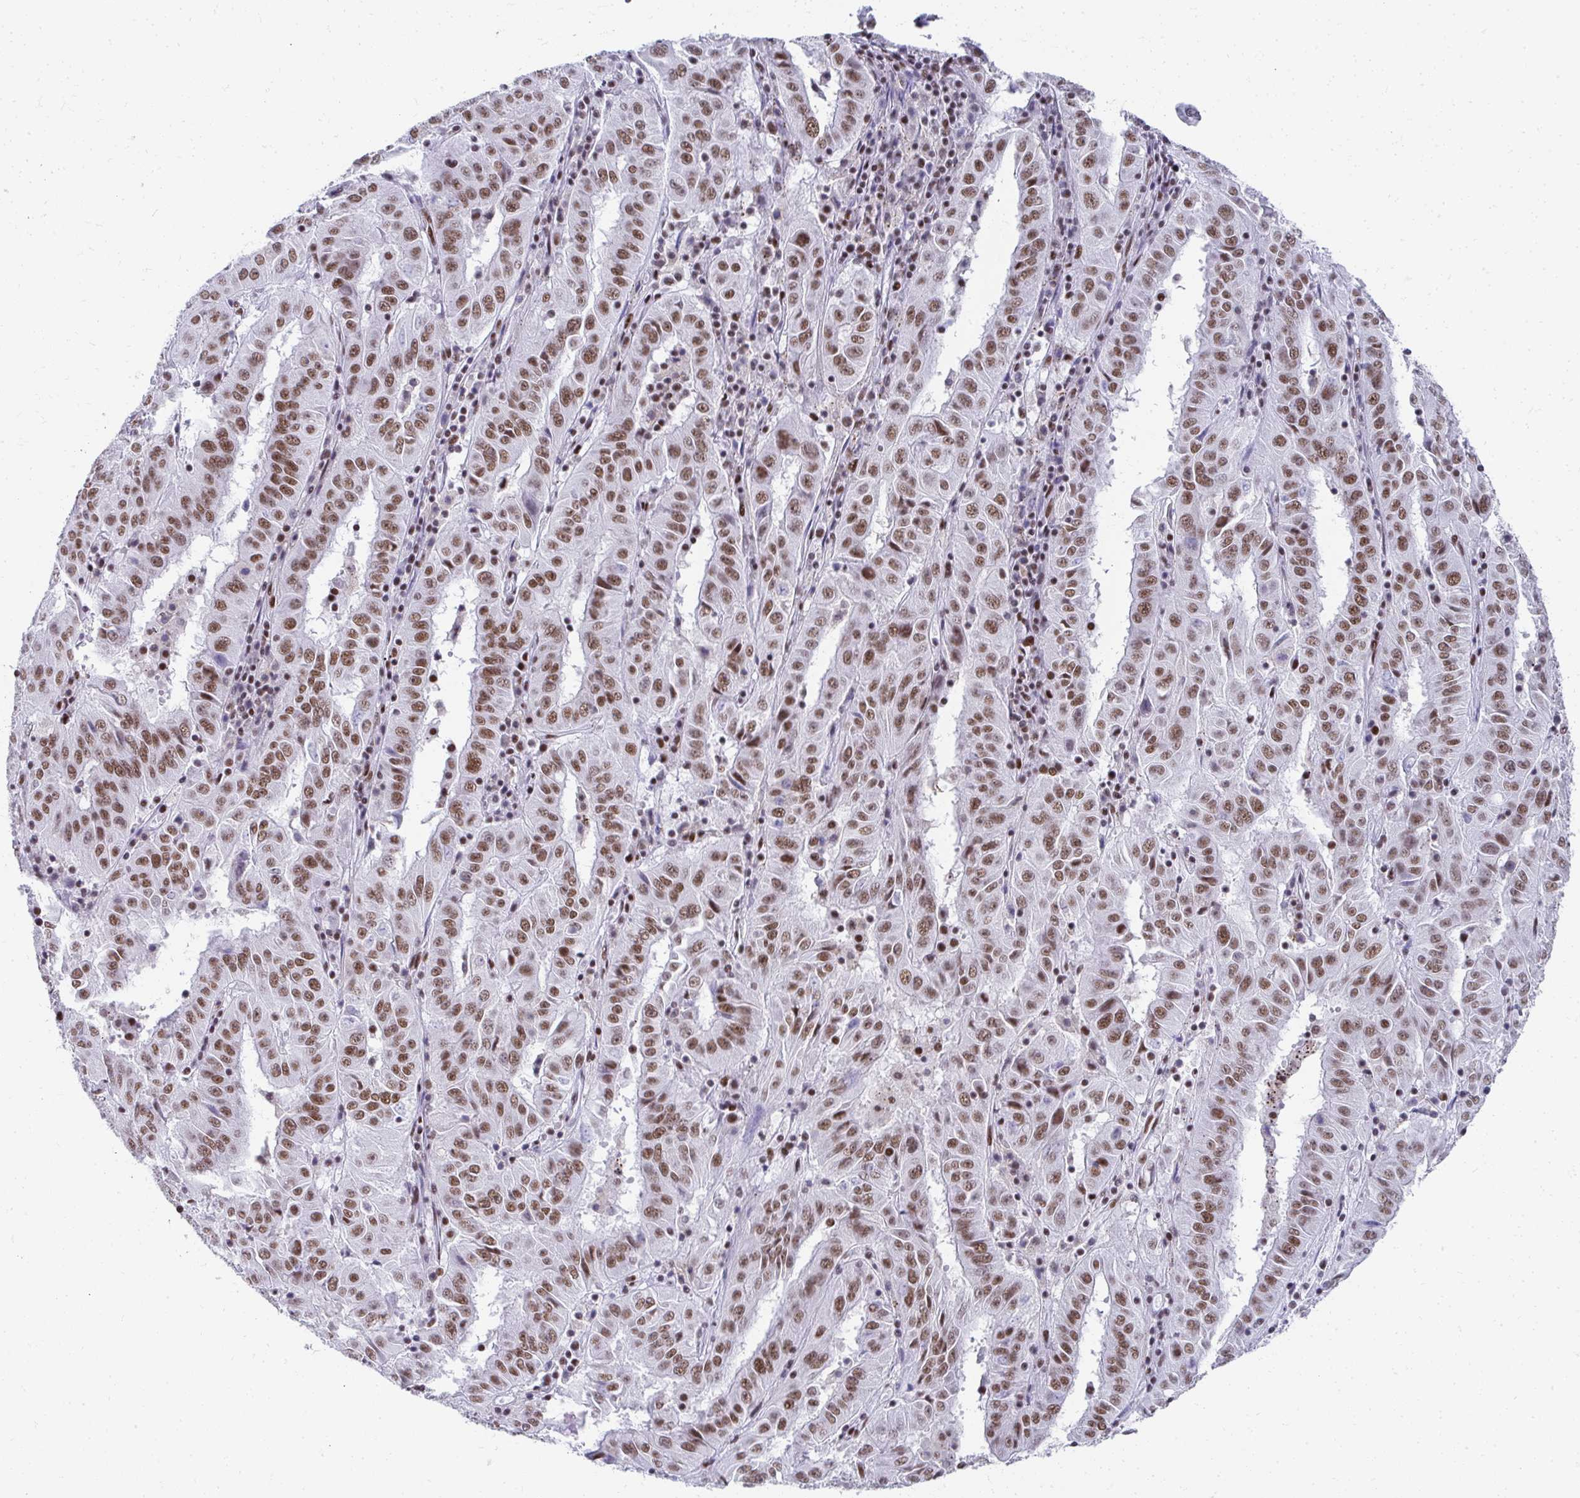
{"staining": {"intensity": "moderate", "quantity": ">75%", "location": "nuclear"}, "tissue": "pancreatic cancer", "cell_type": "Tumor cells", "image_type": "cancer", "snomed": [{"axis": "morphology", "description": "Adenocarcinoma, NOS"}, {"axis": "topography", "description": "Pancreas"}], "caption": "A micrograph of human pancreatic cancer (adenocarcinoma) stained for a protein shows moderate nuclear brown staining in tumor cells.", "gene": "CREBBP", "patient": {"sex": "male", "age": 63}}